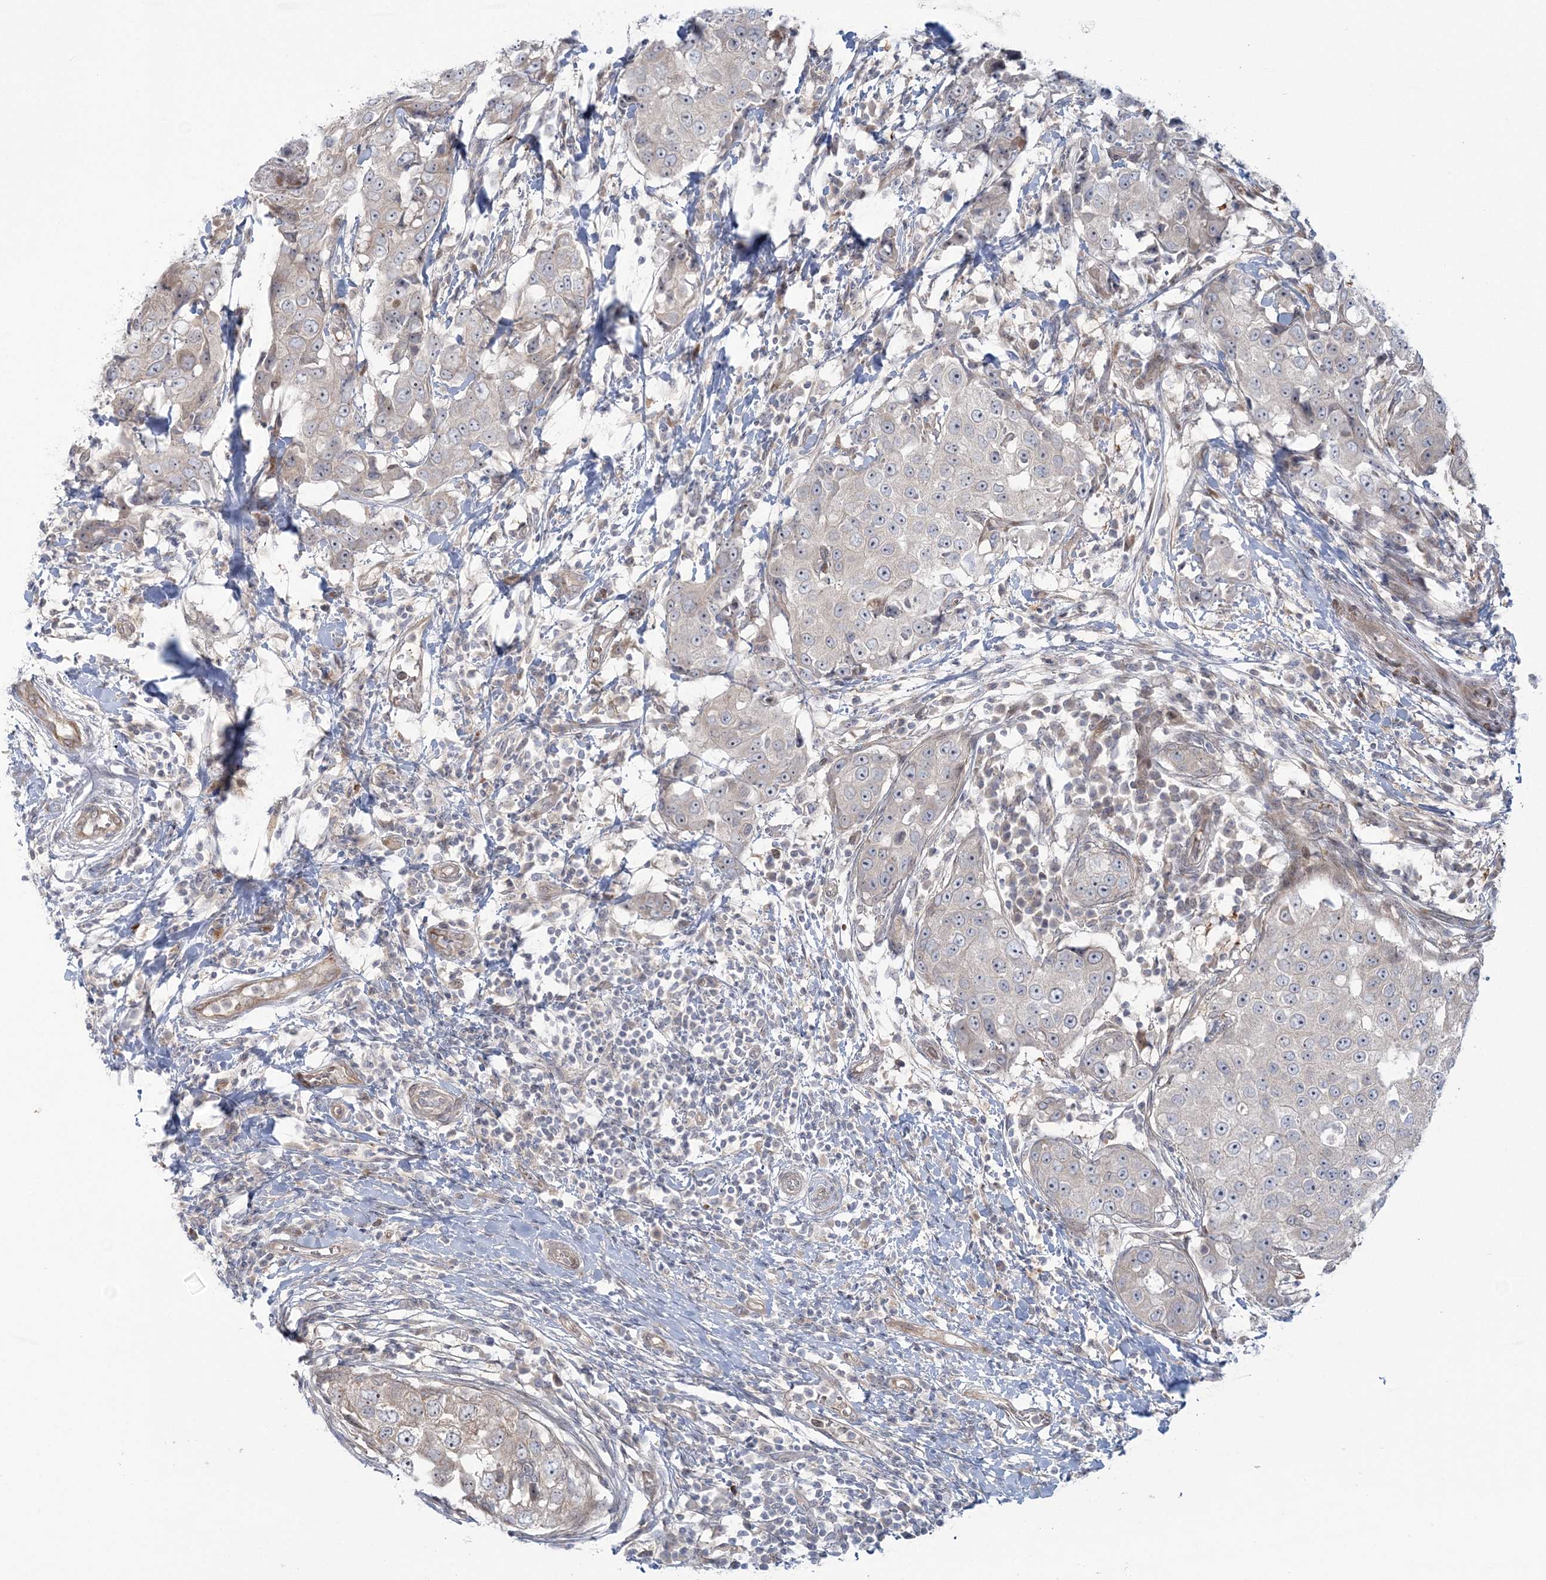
{"staining": {"intensity": "negative", "quantity": "none", "location": "none"}, "tissue": "breast cancer", "cell_type": "Tumor cells", "image_type": "cancer", "snomed": [{"axis": "morphology", "description": "Duct carcinoma"}, {"axis": "topography", "description": "Breast"}], "caption": "Breast cancer was stained to show a protein in brown. There is no significant expression in tumor cells.", "gene": "NUDT9", "patient": {"sex": "female", "age": 27}}